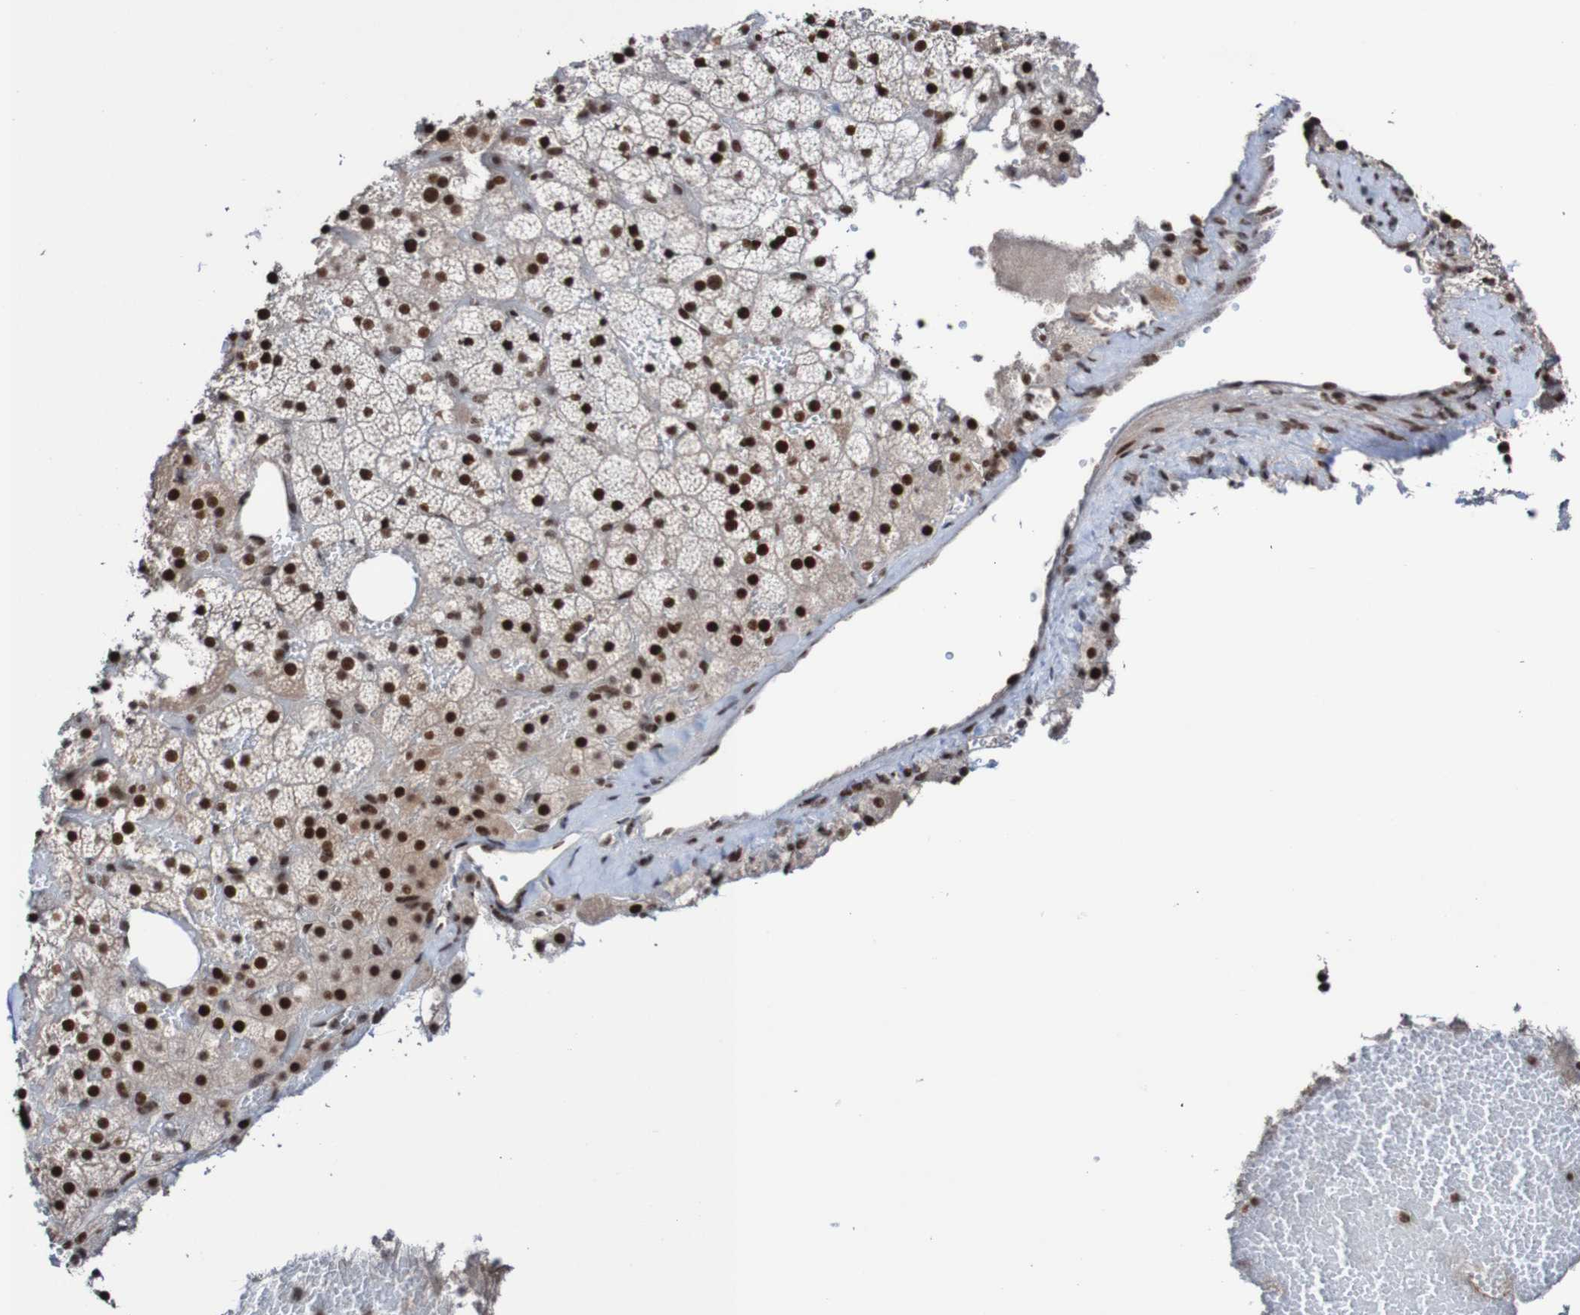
{"staining": {"intensity": "strong", "quantity": ">75%", "location": "nuclear"}, "tissue": "adrenal gland", "cell_type": "Glandular cells", "image_type": "normal", "snomed": [{"axis": "morphology", "description": "Normal tissue, NOS"}, {"axis": "topography", "description": "Adrenal gland"}], "caption": "Immunohistochemical staining of unremarkable human adrenal gland exhibits >75% levels of strong nuclear protein expression in about >75% of glandular cells. (brown staining indicates protein expression, while blue staining denotes nuclei).", "gene": "CDC5L", "patient": {"sex": "female", "age": 59}}